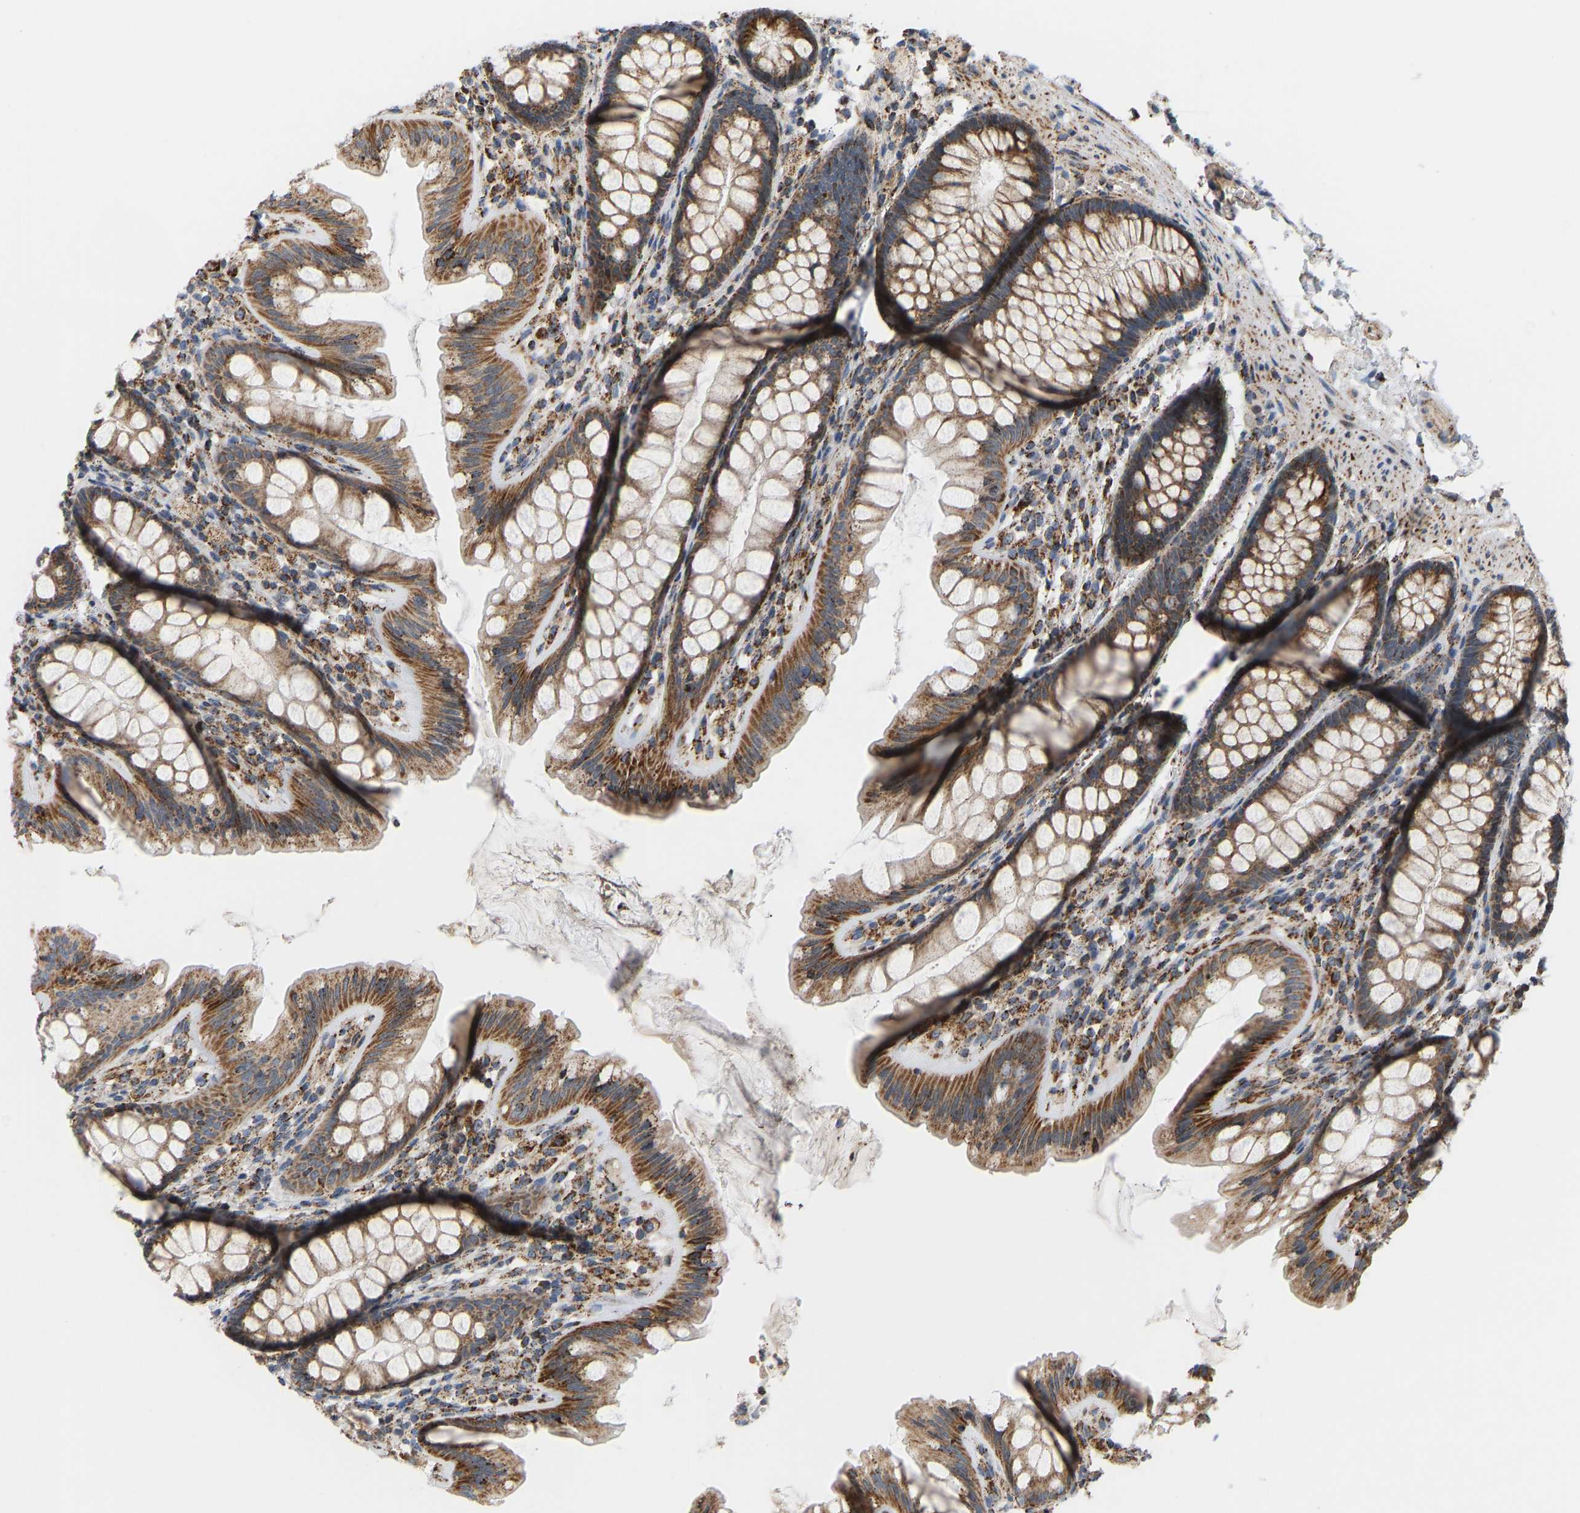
{"staining": {"intensity": "moderate", "quantity": ">75%", "location": "cytoplasmic/membranous"}, "tissue": "colon", "cell_type": "Endothelial cells", "image_type": "normal", "snomed": [{"axis": "morphology", "description": "Normal tissue, NOS"}, {"axis": "topography", "description": "Colon"}], "caption": "This histopathology image exhibits IHC staining of normal colon, with medium moderate cytoplasmic/membranous expression in about >75% of endothelial cells.", "gene": "GPSM2", "patient": {"sex": "female", "age": 56}}